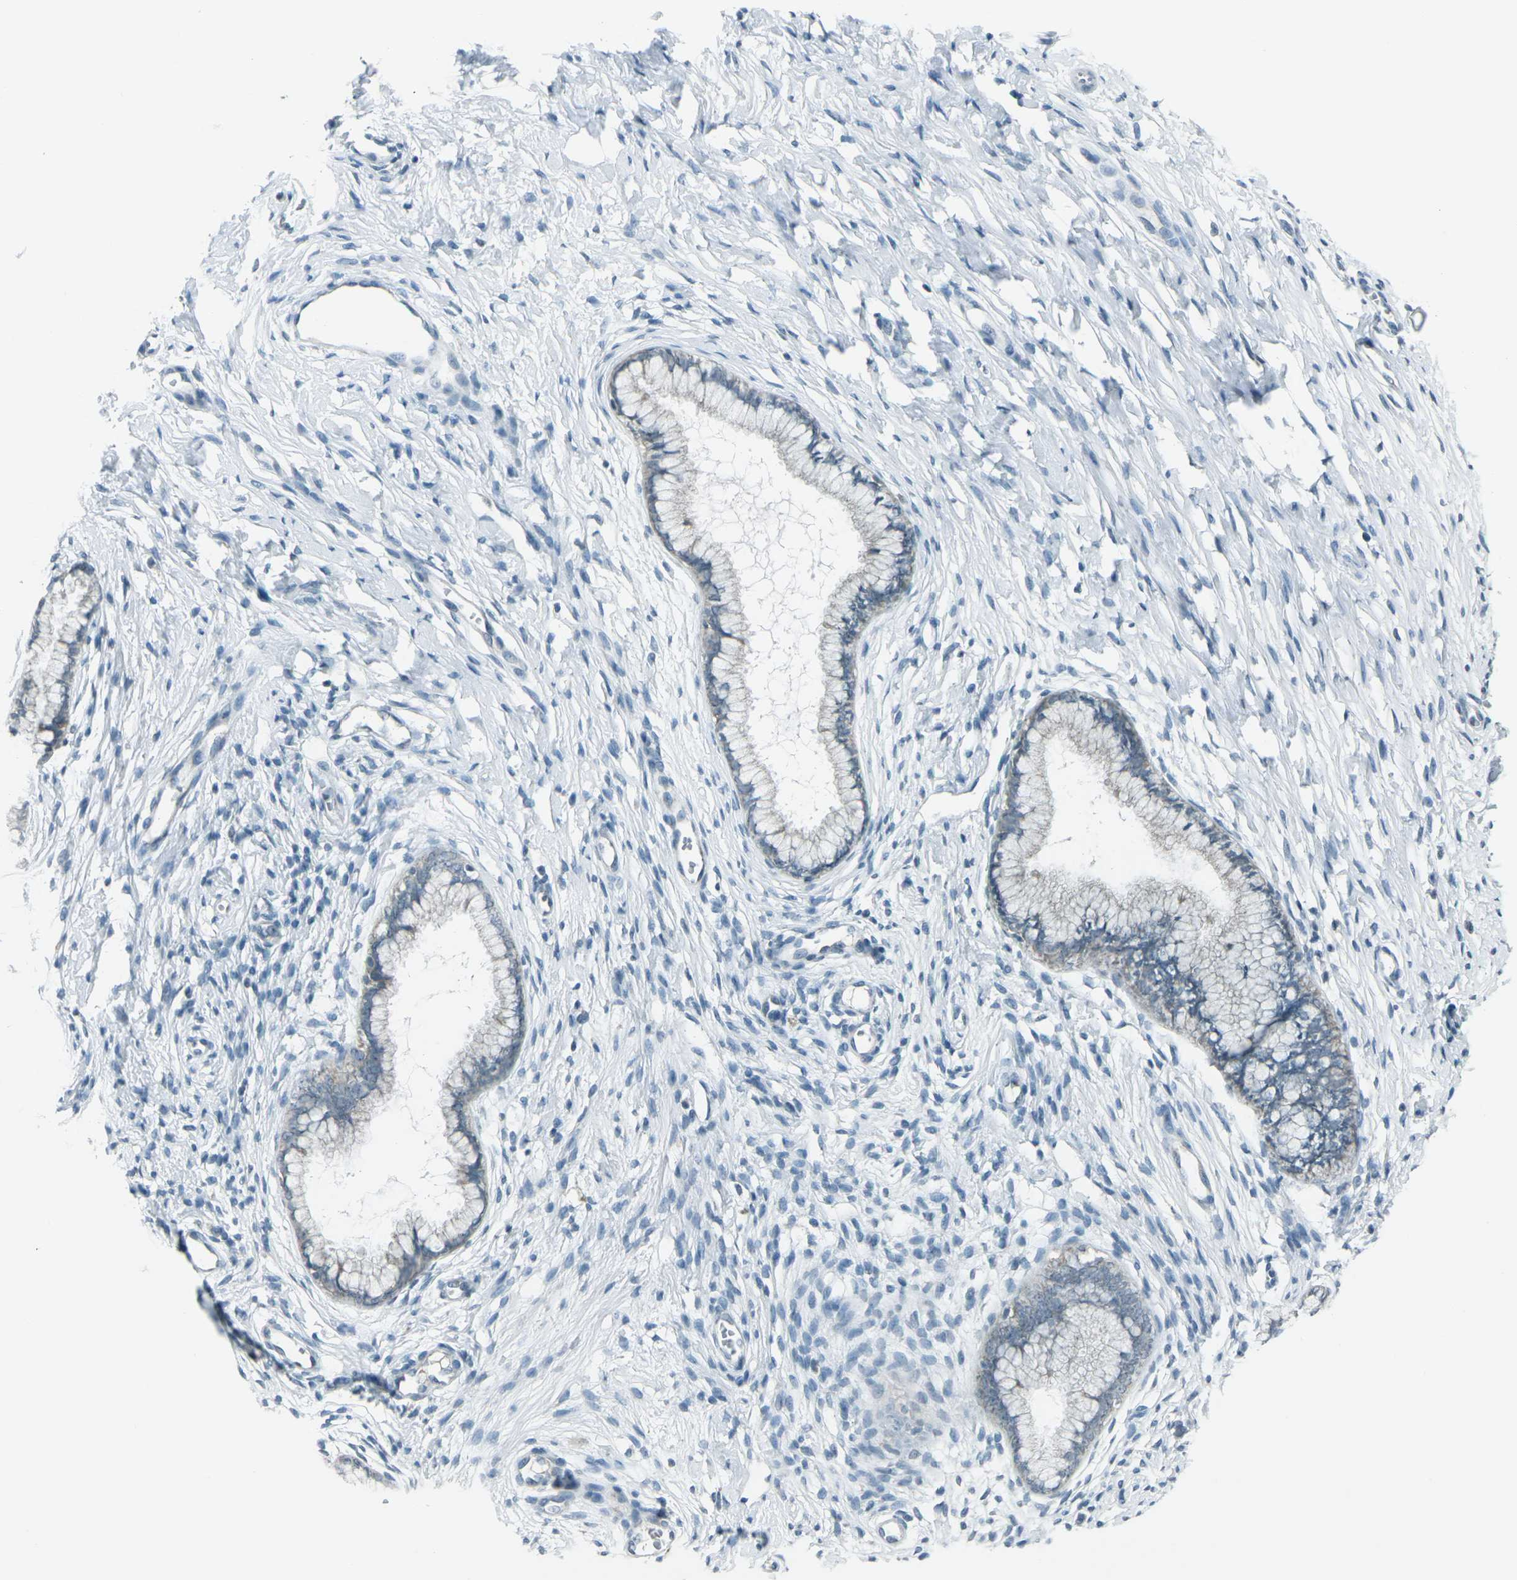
{"staining": {"intensity": "negative", "quantity": "none", "location": "none"}, "tissue": "cervix", "cell_type": "Glandular cells", "image_type": "normal", "snomed": [{"axis": "morphology", "description": "Normal tissue, NOS"}, {"axis": "topography", "description": "Cervix"}], "caption": "Glandular cells are negative for brown protein staining in benign cervix. (DAB immunohistochemistry with hematoxylin counter stain).", "gene": "H2BC1", "patient": {"sex": "female", "age": 65}}